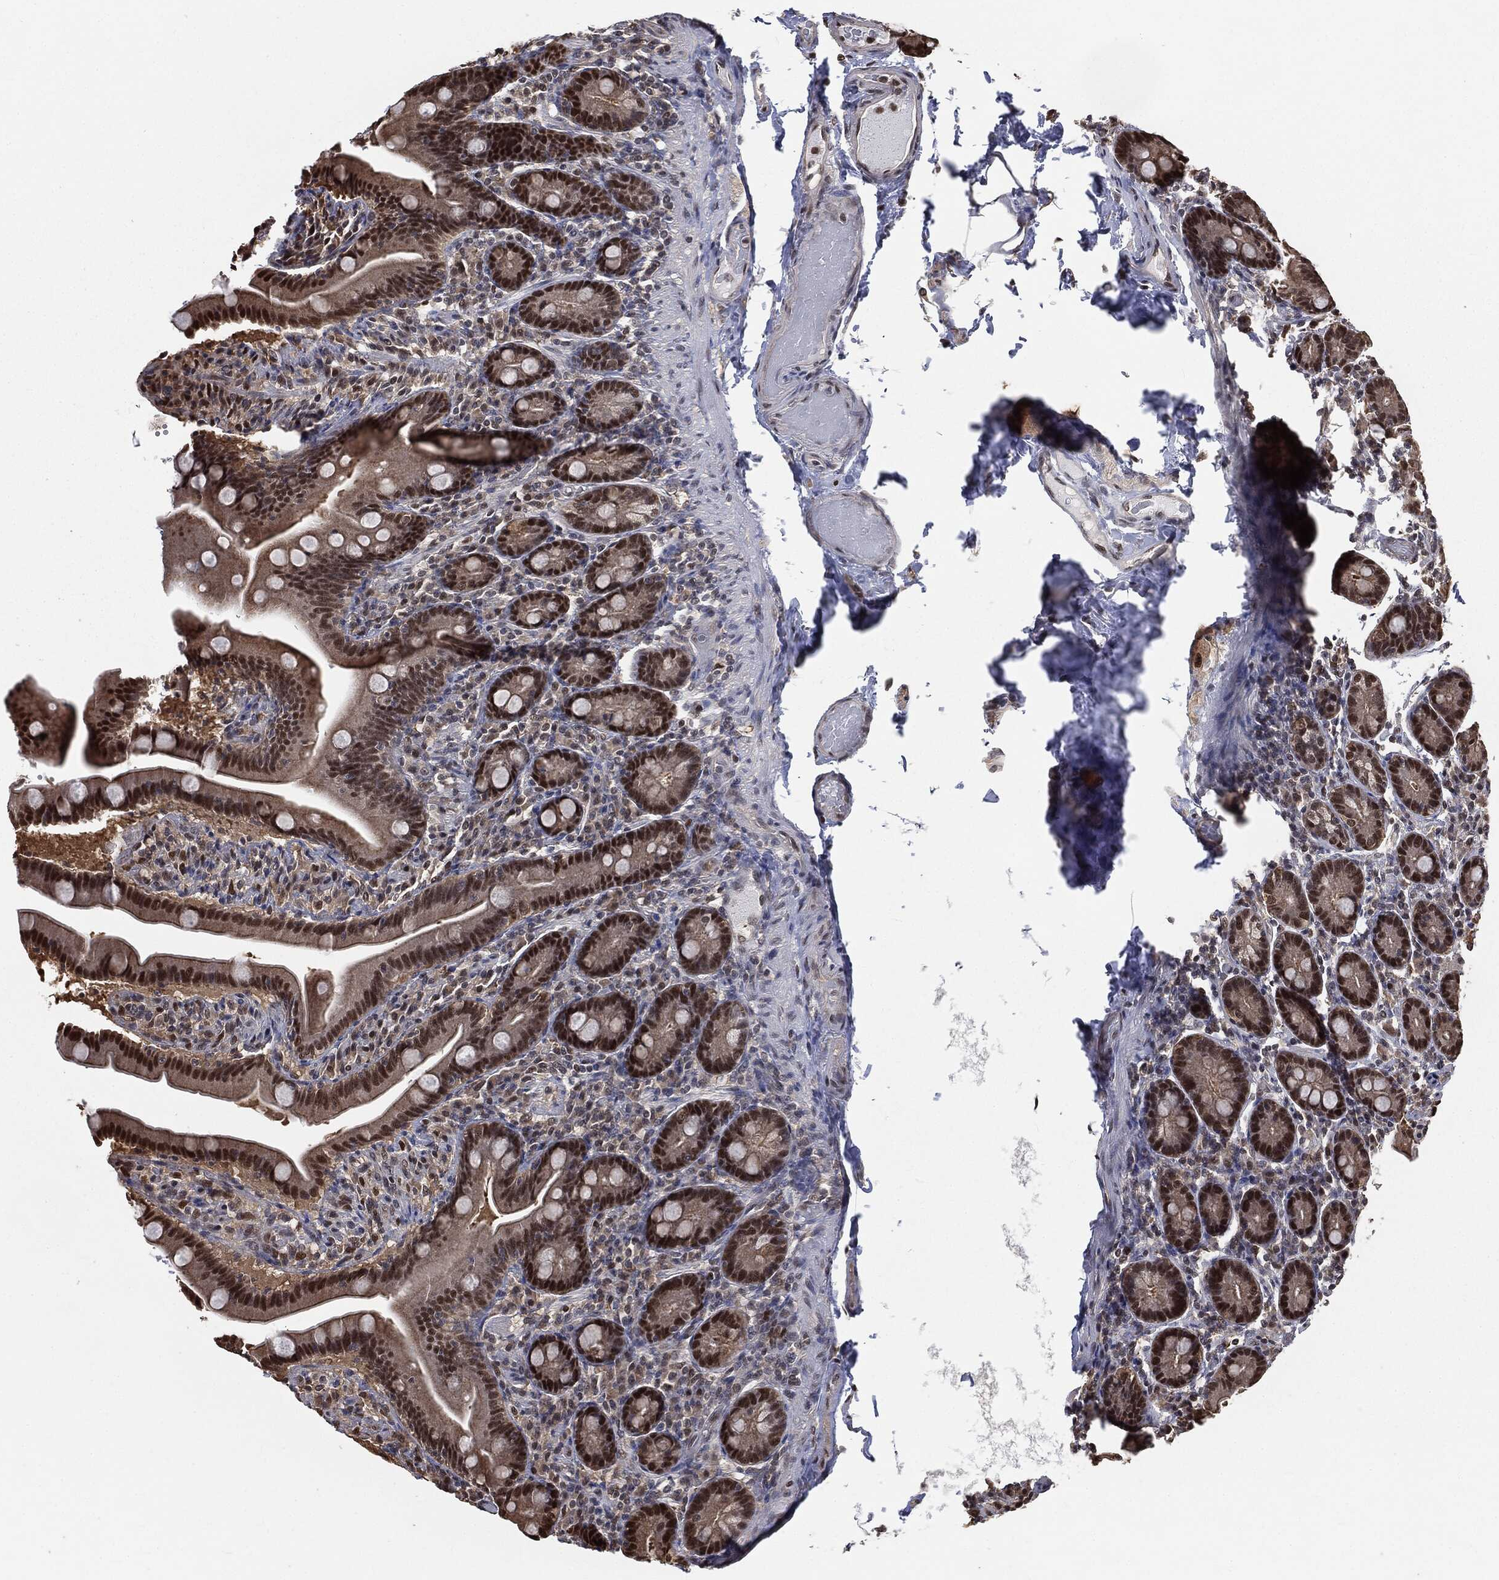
{"staining": {"intensity": "strong", "quantity": ">75%", "location": "nuclear"}, "tissue": "small intestine", "cell_type": "Glandular cells", "image_type": "normal", "snomed": [{"axis": "morphology", "description": "Normal tissue, NOS"}, {"axis": "topography", "description": "Small intestine"}], "caption": "Benign small intestine demonstrates strong nuclear positivity in approximately >75% of glandular cells Nuclei are stained in blue..", "gene": "SHLD2", "patient": {"sex": "male", "age": 66}}